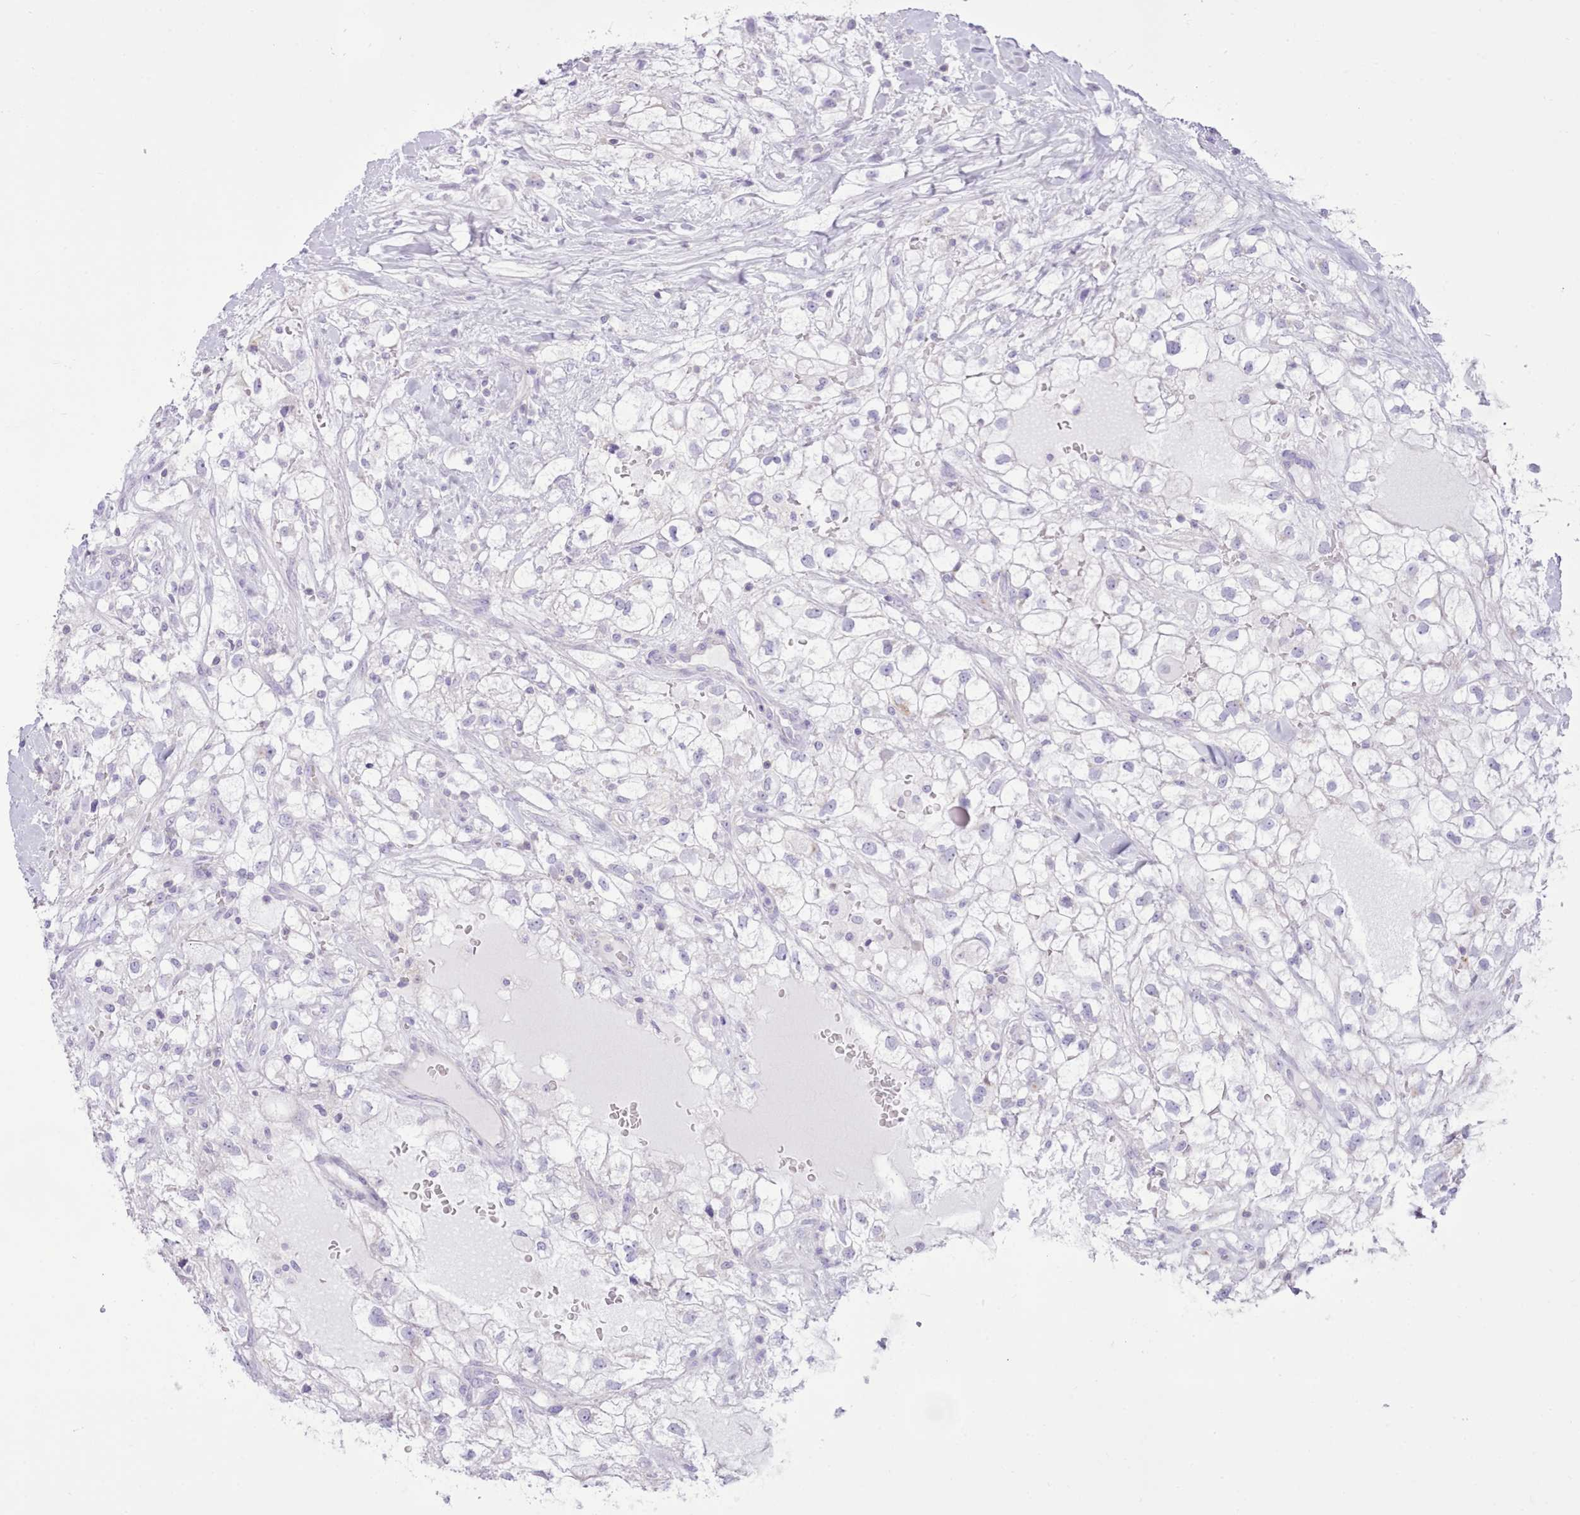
{"staining": {"intensity": "negative", "quantity": "none", "location": "none"}, "tissue": "renal cancer", "cell_type": "Tumor cells", "image_type": "cancer", "snomed": [{"axis": "morphology", "description": "Adenocarcinoma, NOS"}, {"axis": "topography", "description": "Kidney"}], "caption": "The IHC image has no significant expression in tumor cells of renal cancer (adenocarcinoma) tissue. (DAB immunohistochemistry (IHC), high magnification).", "gene": "MDFI", "patient": {"sex": "male", "age": 59}}